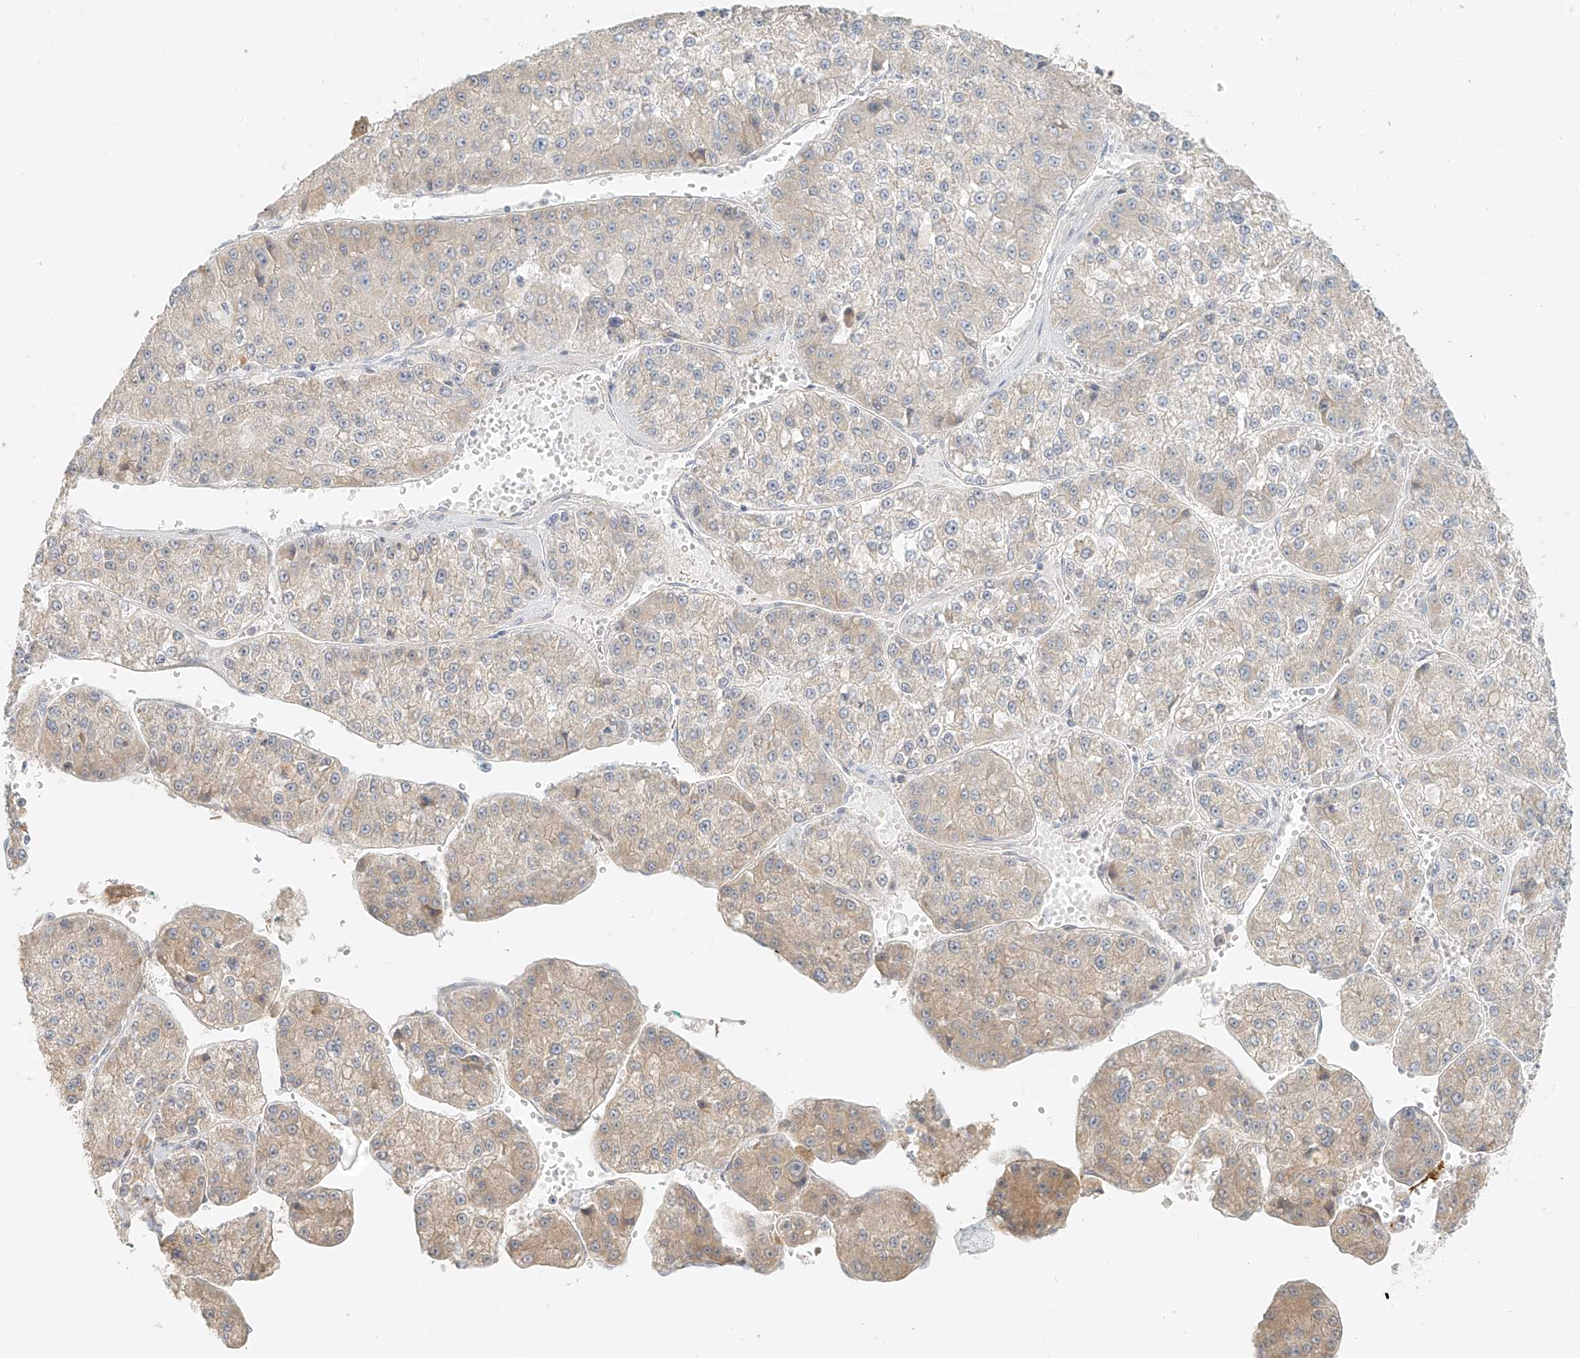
{"staining": {"intensity": "weak", "quantity": "<25%", "location": "cytoplasmic/membranous"}, "tissue": "liver cancer", "cell_type": "Tumor cells", "image_type": "cancer", "snomed": [{"axis": "morphology", "description": "Carcinoma, Hepatocellular, NOS"}, {"axis": "topography", "description": "Liver"}], "caption": "Tumor cells are negative for brown protein staining in liver cancer.", "gene": "UST", "patient": {"sex": "female", "age": 73}}